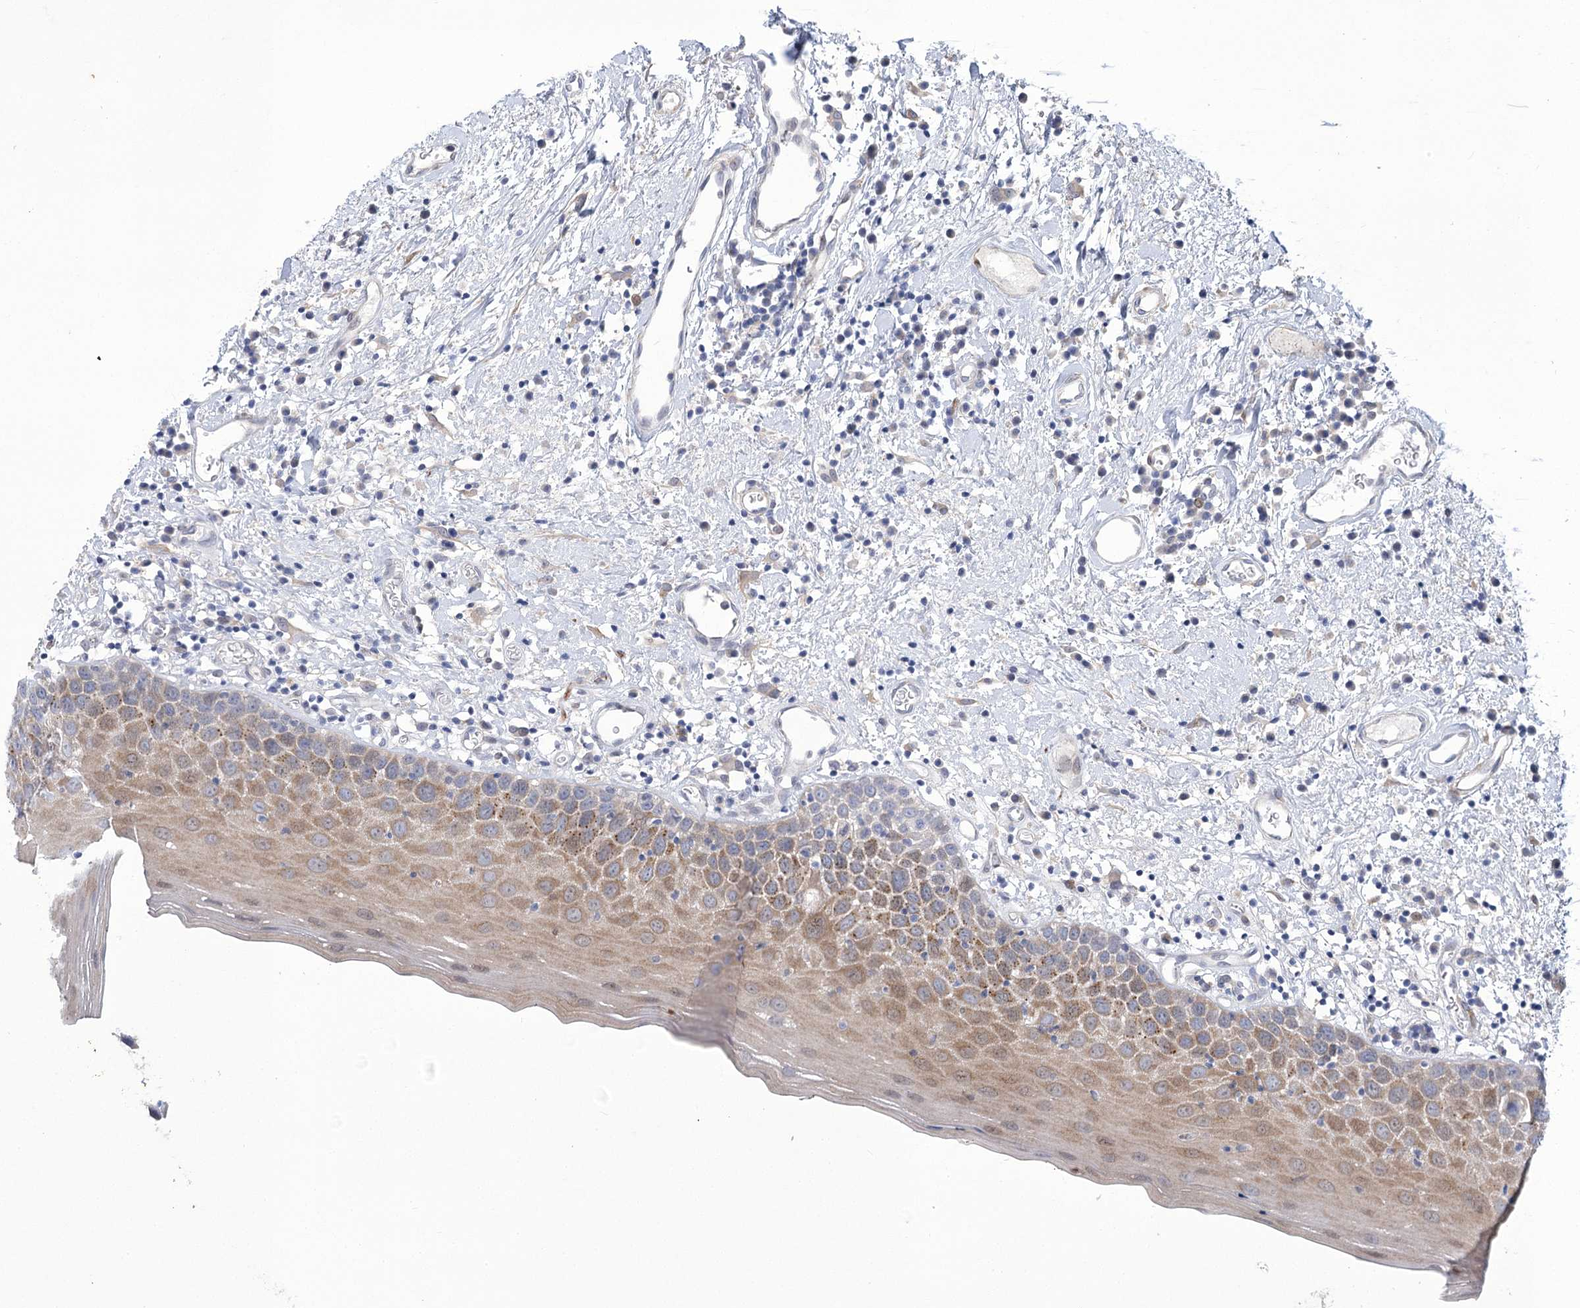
{"staining": {"intensity": "moderate", "quantity": "<25%", "location": "cytoplasmic/membranous"}, "tissue": "oral mucosa", "cell_type": "Squamous epithelial cells", "image_type": "normal", "snomed": [{"axis": "morphology", "description": "Normal tissue, NOS"}, {"axis": "topography", "description": "Oral tissue"}], "caption": "The histopathology image demonstrates staining of benign oral mucosa, revealing moderate cytoplasmic/membranous protein expression (brown color) within squamous epithelial cells. Using DAB (brown) and hematoxylin (blue) stains, captured at high magnification using brightfield microscopy.", "gene": "ANGPTL3", "patient": {"sex": "male", "age": 74}}